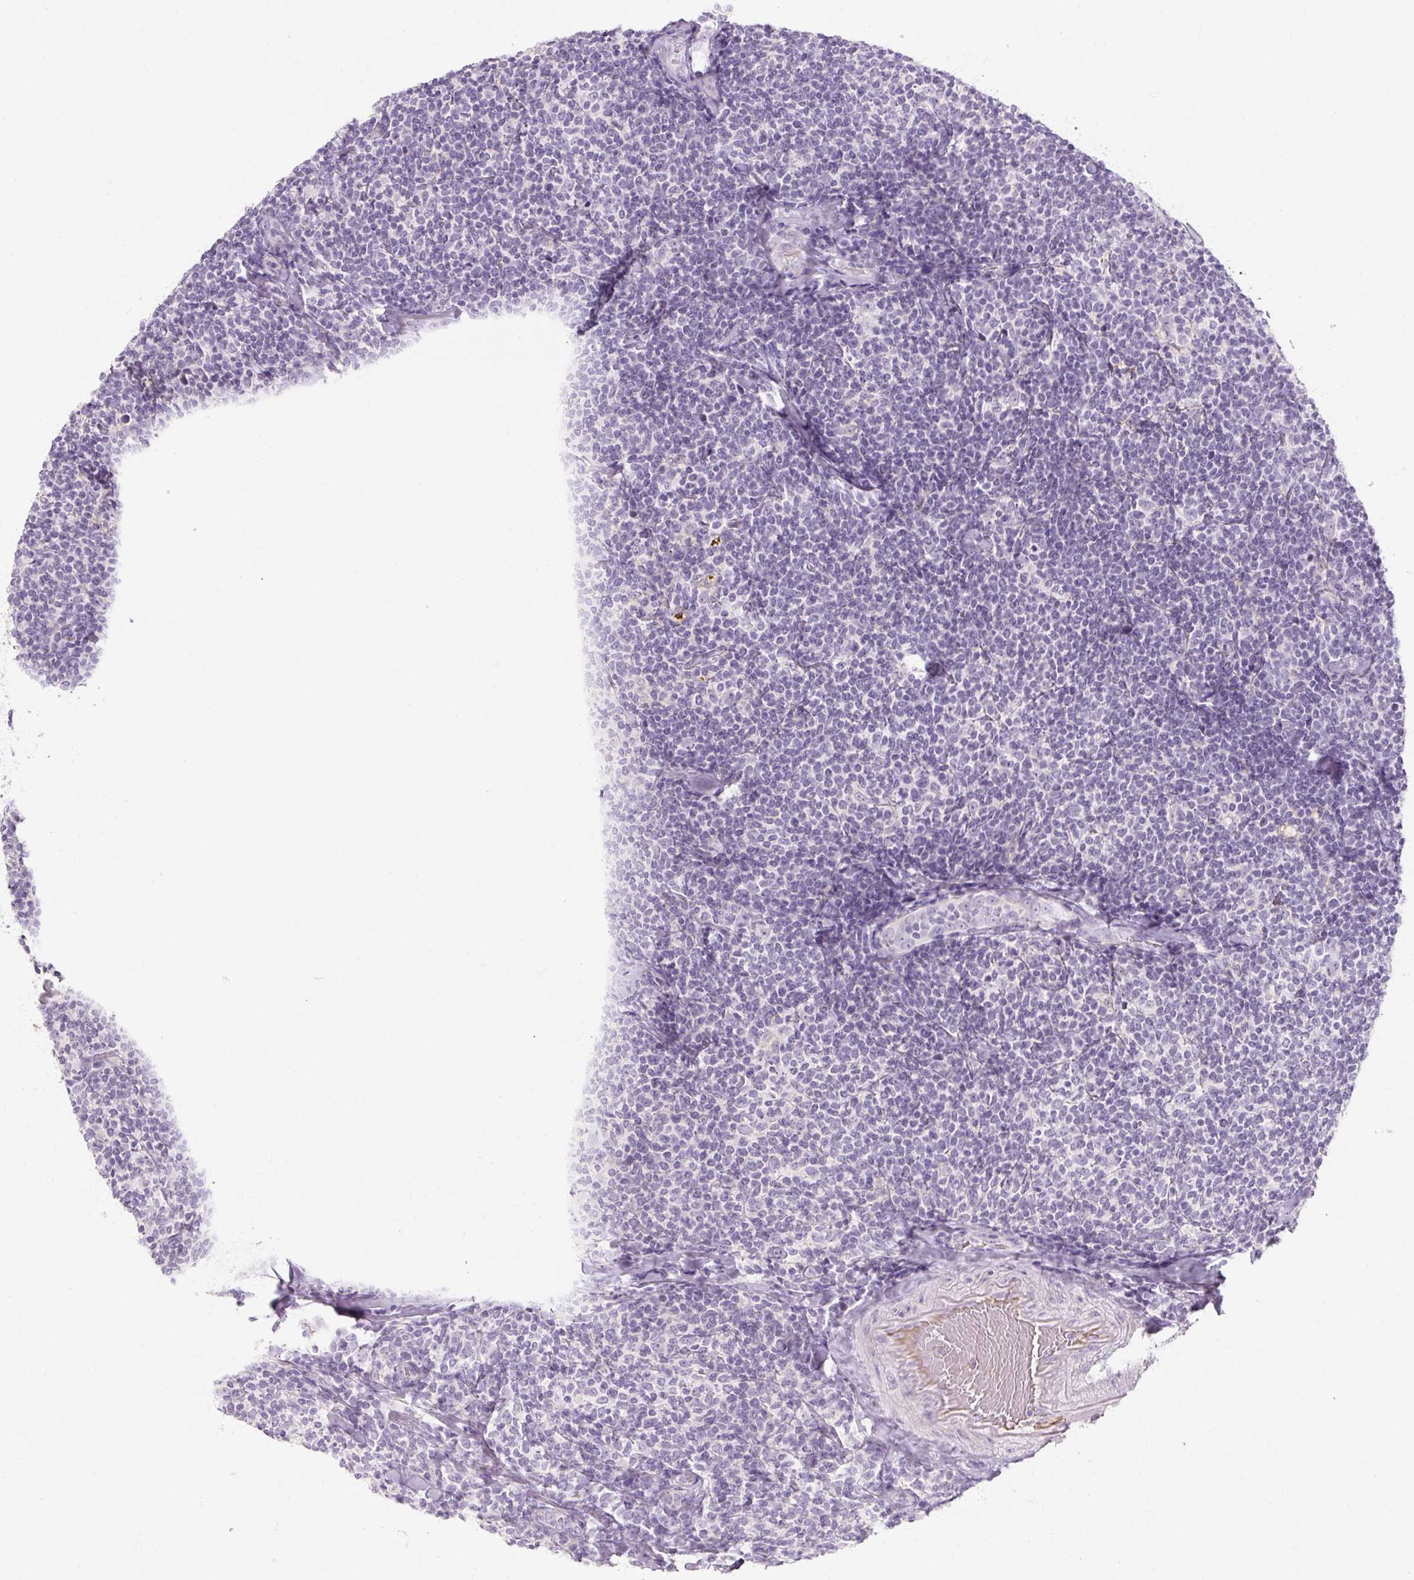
{"staining": {"intensity": "negative", "quantity": "none", "location": "none"}, "tissue": "lymphoma", "cell_type": "Tumor cells", "image_type": "cancer", "snomed": [{"axis": "morphology", "description": "Malignant lymphoma, non-Hodgkin's type, Low grade"}, {"axis": "topography", "description": "Lymph node"}], "caption": "The histopathology image exhibits no staining of tumor cells in lymphoma. The staining was performed using DAB to visualize the protein expression in brown, while the nuclei were stained in blue with hematoxylin (Magnification: 20x).", "gene": "NFE2L3", "patient": {"sex": "female", "age": 56}}